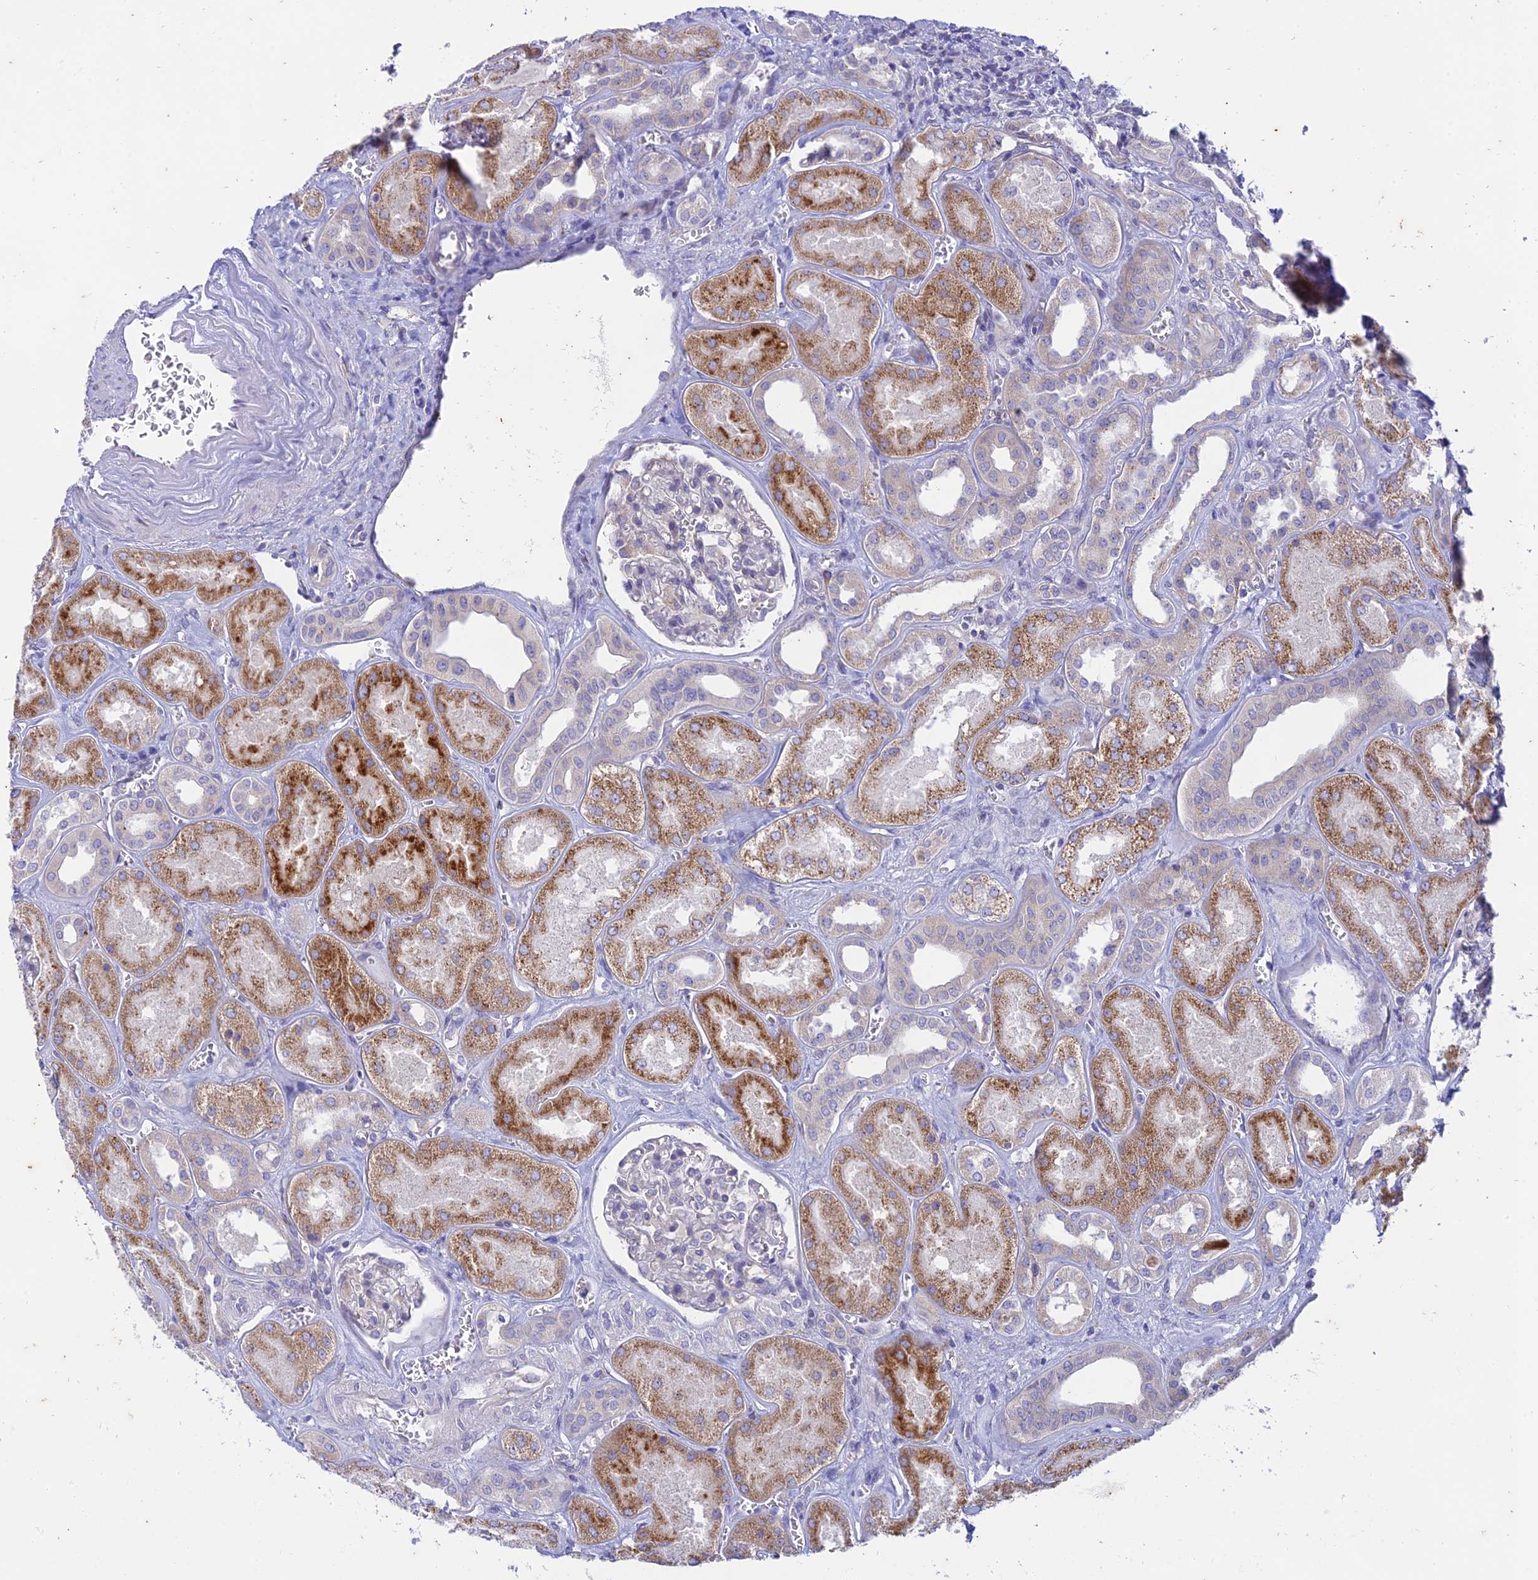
{"staining": {"intensity": "negative", "quantity": "none", "location": "none"}, "tissue": "kidney", "cell_type": "Cells in glomeruli", "image_type": "normal", "snomed": [{"axis": "morphology", "description": "Normal tissue, NOS"}, {"axis": "morphology", "description": "Adenocarcinoma, NOS"}, {"axis": "topography", "description": "Kidney"}], "caption": "A high-resolution histopathology image shows immunohistochemistry (IHC) staining of normal kidney, which displays no significant staining in cells in glomeruli.", "gene": "PTCD2", "patient": {"sex": "female", "age": 68}}